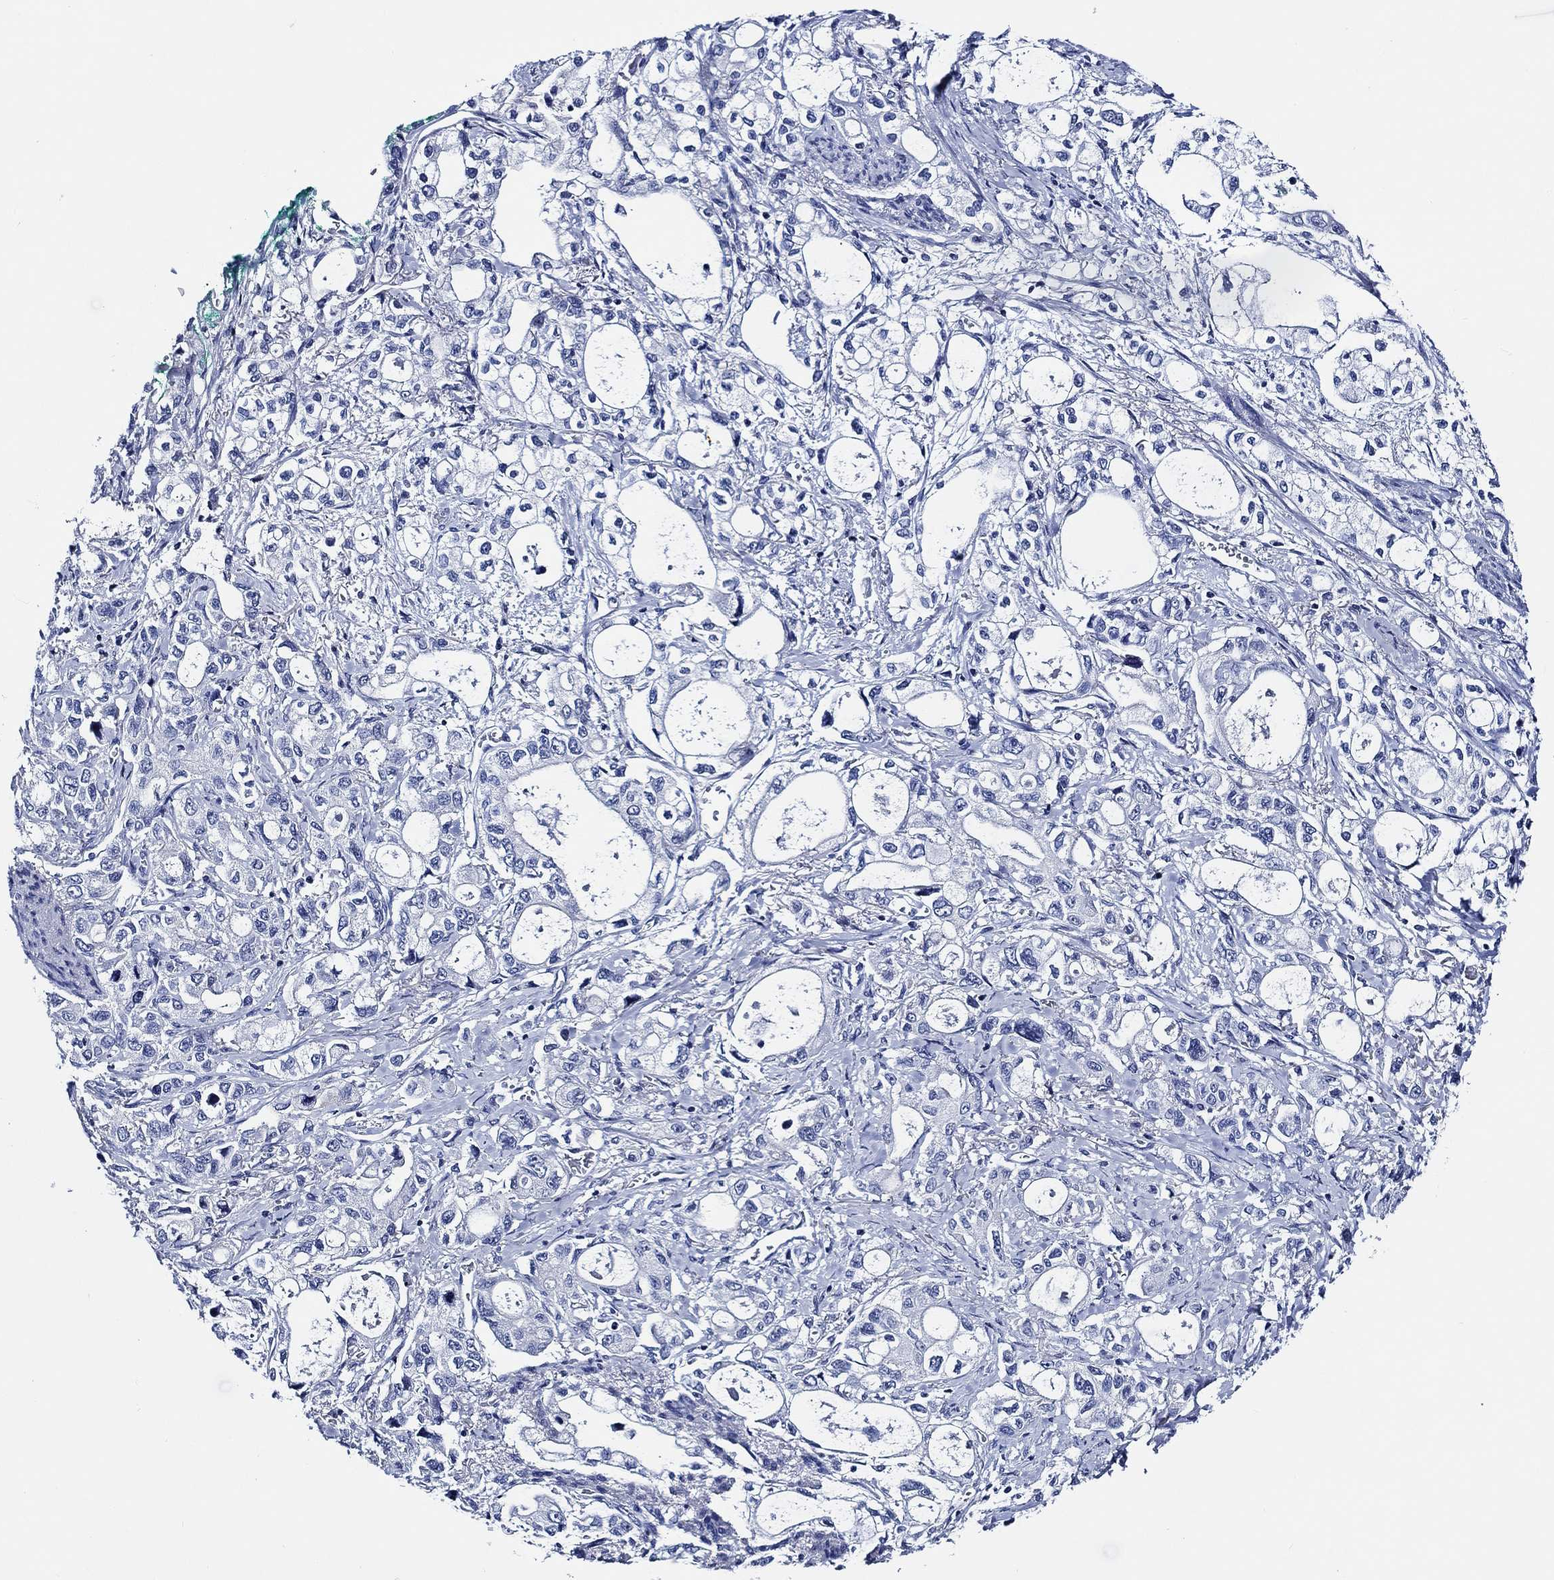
{"staining": {"intensity": "negative", "quantity": "none", "location": "none"}, "tissue": "stomach cancer", "cell_type": "Tumor cells", "image_type": "cancer", "snomed": [{"axis": "morphology", "description": "Adenocarcinoma, NOS"}, {"axis": "topography", "description": "Stomach"}], "caption": "Immunohistochemistry (IHC) of human stomach cancer (adenocarcinoma) reveals no staining in tumor cells. Brightfield microscopy of immunohistochemistry stained with DAB (3,3'-diaminobenzidine) (brown) and hematoxylin (blue), captured at high magnification.", "gene": "WDR62", "patient": {"sex": "male", "age": 63}}